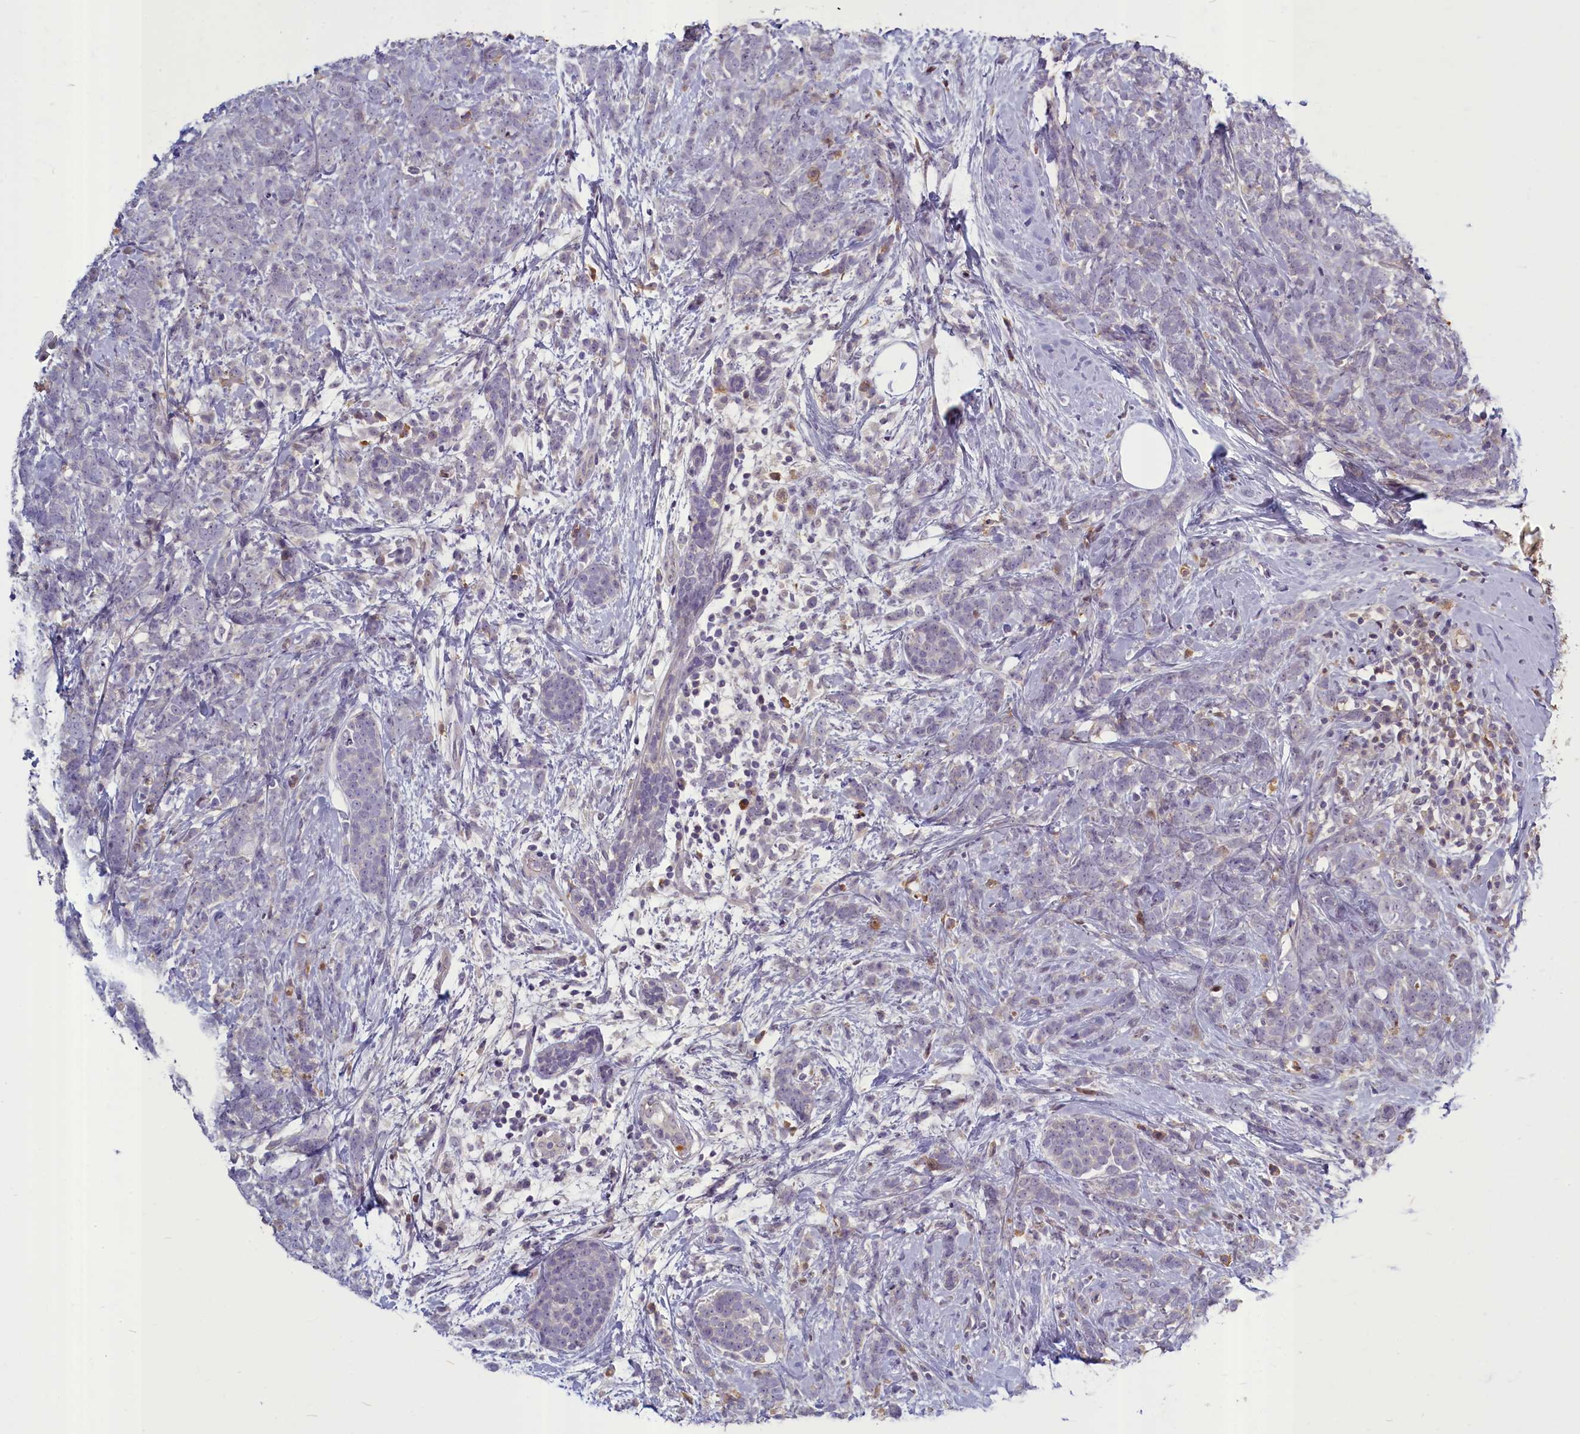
{"staining": {"intensity": "negative", "quantity": "none", "location": "none"}, "tissue": "breast cancer", "cell_type": "Tumor cells", "image_type": "cancer", "snomed": [{"axis": "morphology", "description": "Duct carcinoma"}, {"axis": "topography", "description": "Breast"}], "caption": "There is no significant positivity in tumor cells of infiltrating ductal carcinoma (breast).", "gene": "SV2C", "patient": {"sex": "female", "age": 75}}